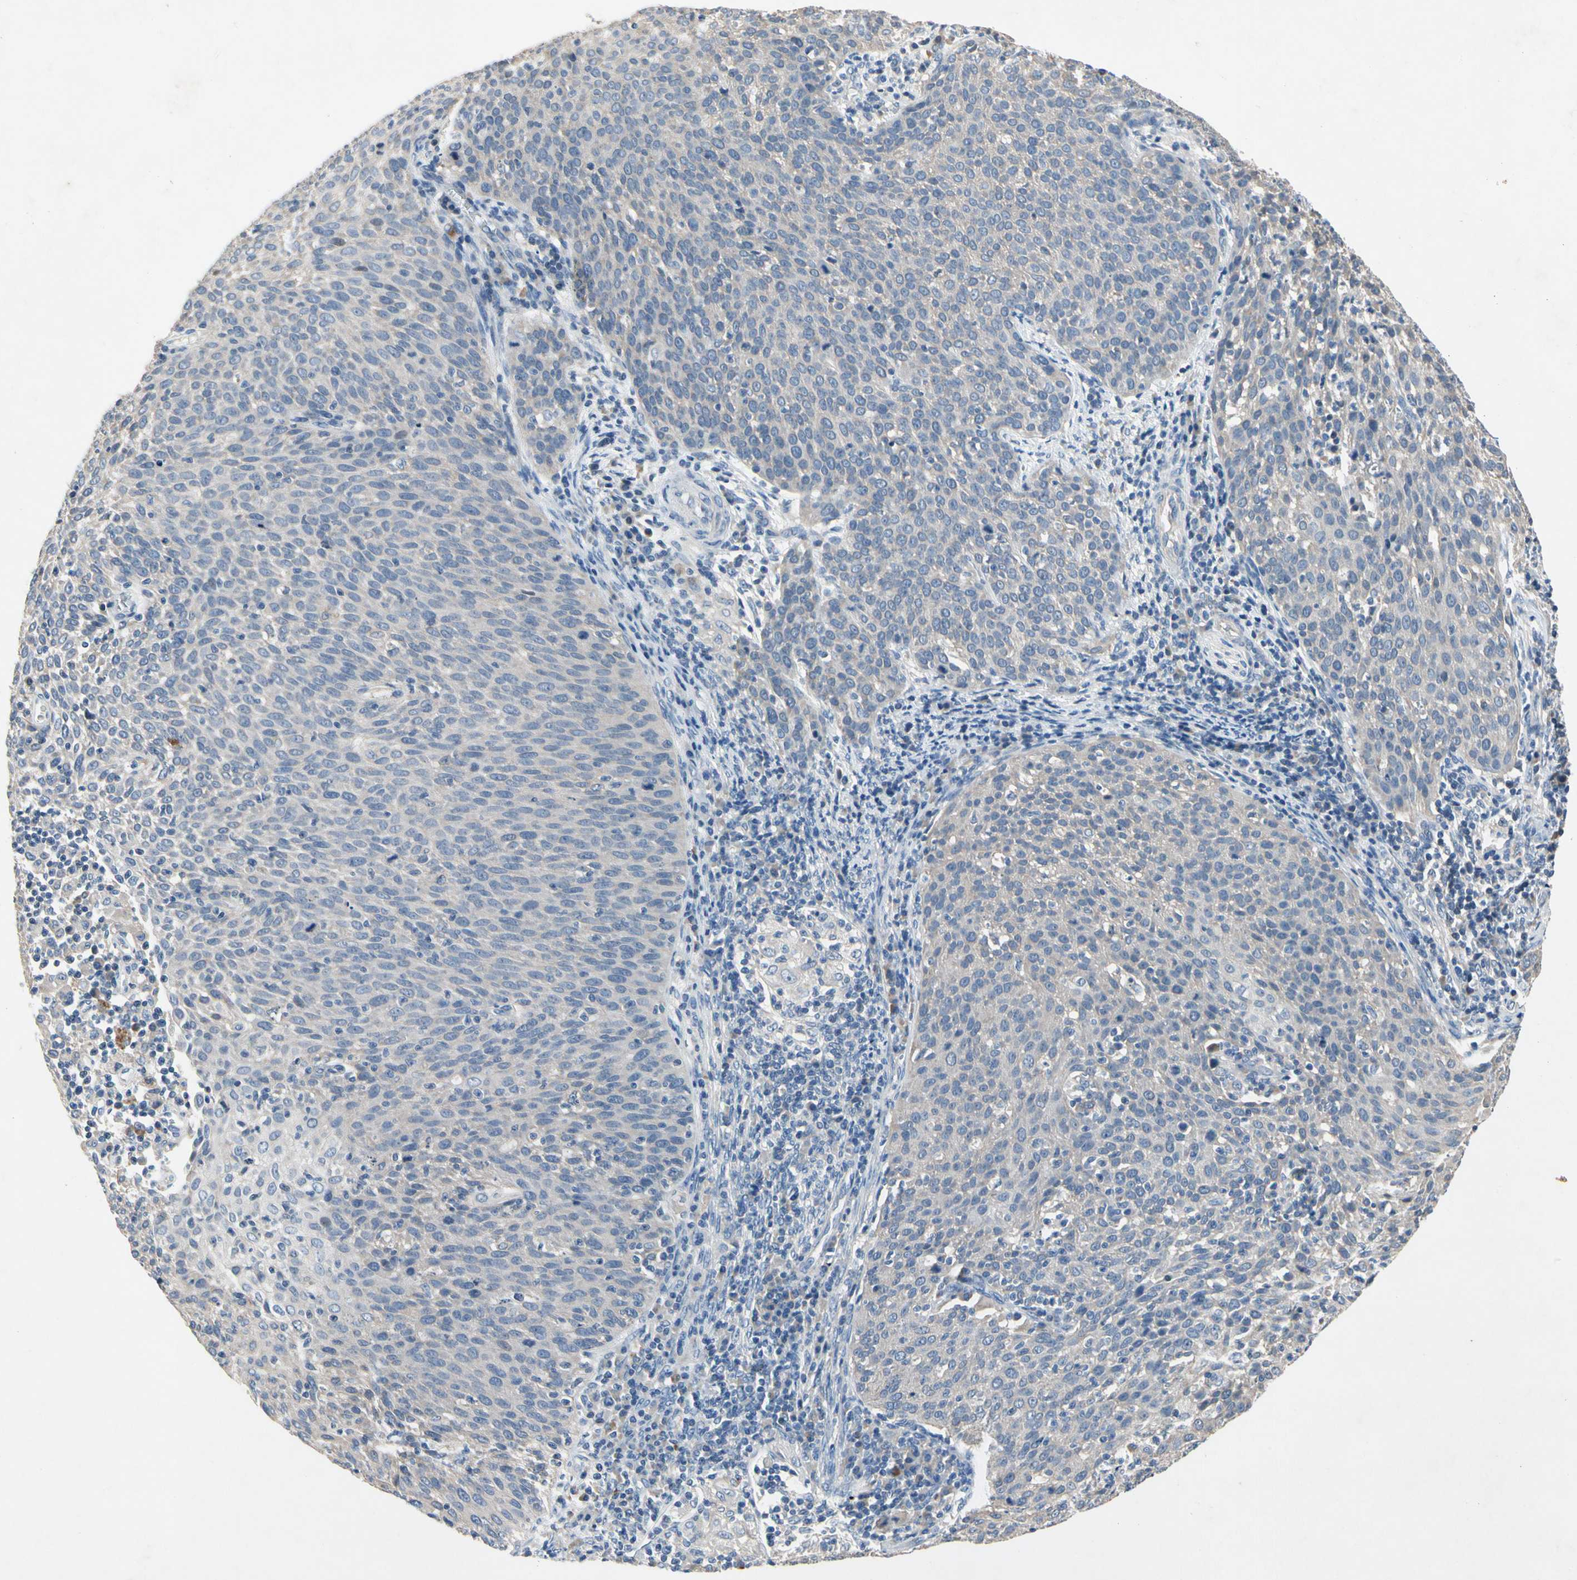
{"staining": {"intensity": "negative", "quantity": "none", "location": "none"}, "tissue": "cervical cancer", "cell_type": "Tumor cells", "image_type": "cancer", "snomed": [{"axis": "morphology", "description": "Squamous cell carcinoma, NOS"}, {"axis": "topography", "description": "Cervix"}], "caption": "Tumor cells show no significant staining in cervical squamous cell carcinoma.", "gene": "GAS6", "patient": {"sex": "female", "age": 38}}